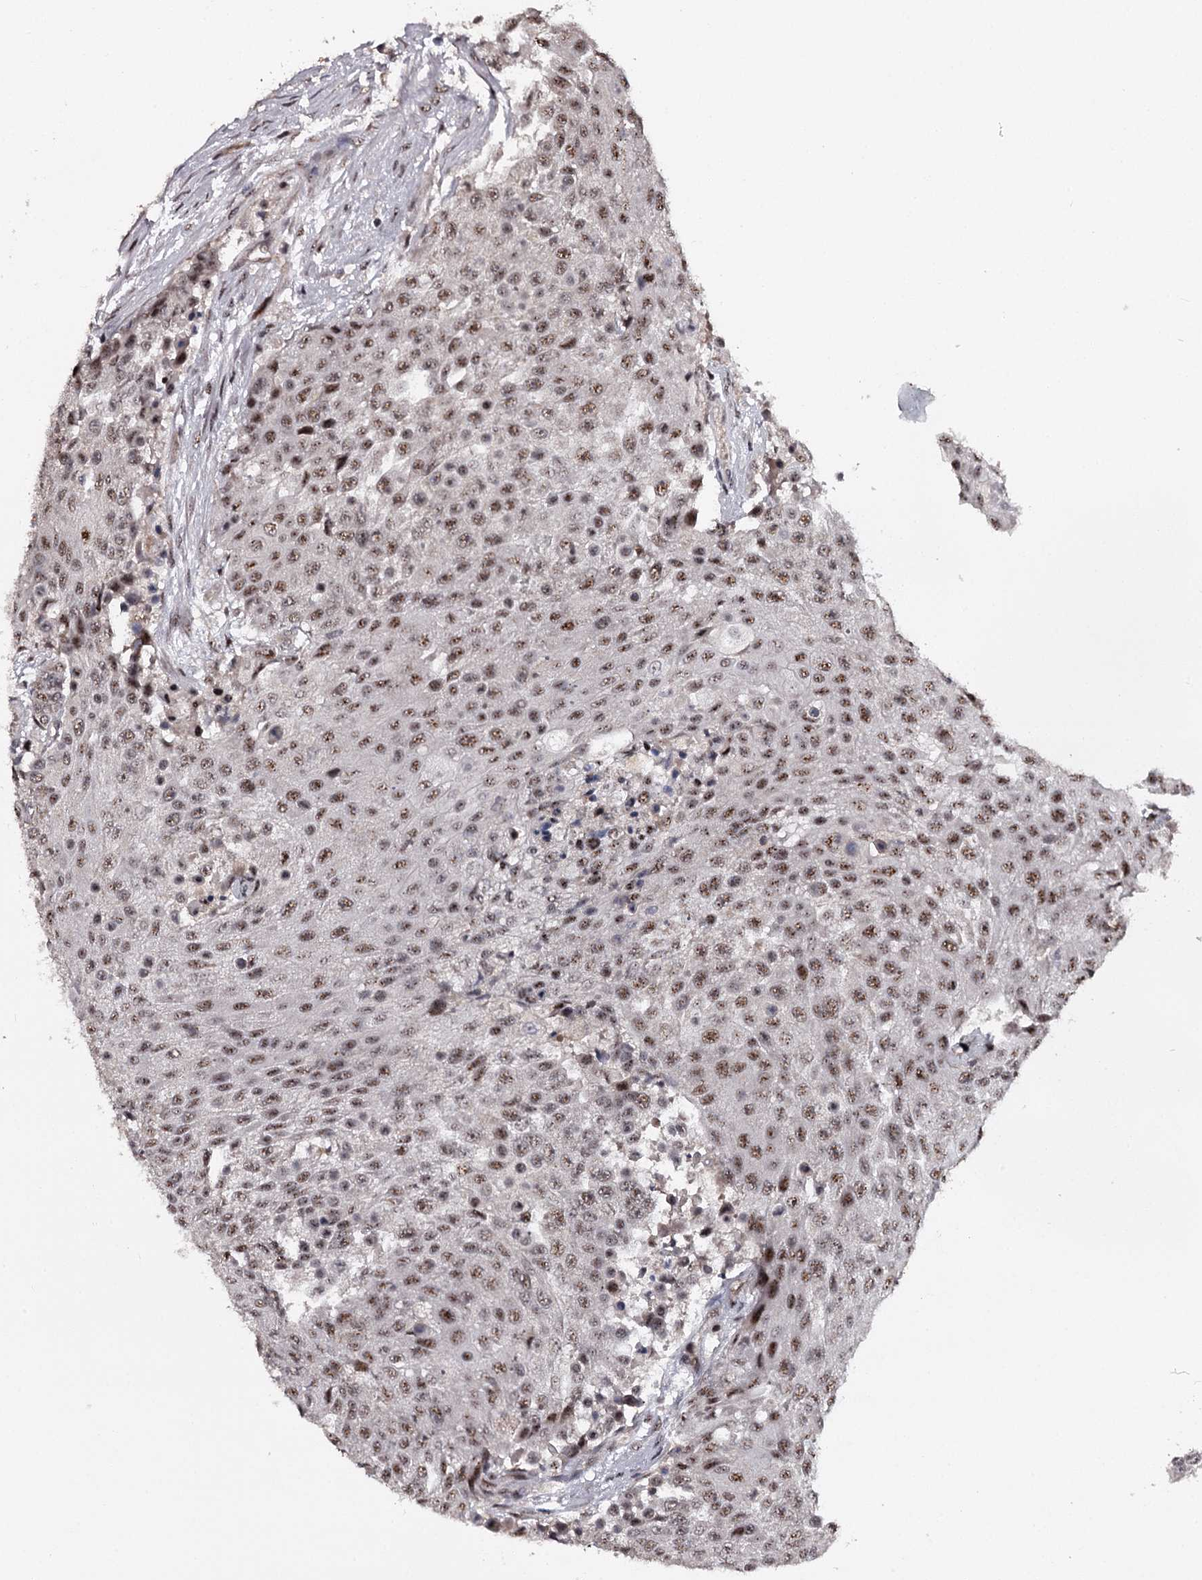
{"staining": {"intensity": "moderate", "quantity": ">75%", "location": "nuclear"}, "tissue": "urothelial cancer", "cell_type": "Tumor cells", "image_type": "cancer", "snomed": [{"axis": "morphology", "description": "Urothelial carcinoma, High grade"}, {"axis": "topography", "description": "Urinary bladder"}], "caption": "Moderate nuclear positivity is seen in approximately >75% of tumor cells in urothelial carcinoma (high-grade).", "gene": "RNF44", "patient": {"sex": "female", "age": 63}}